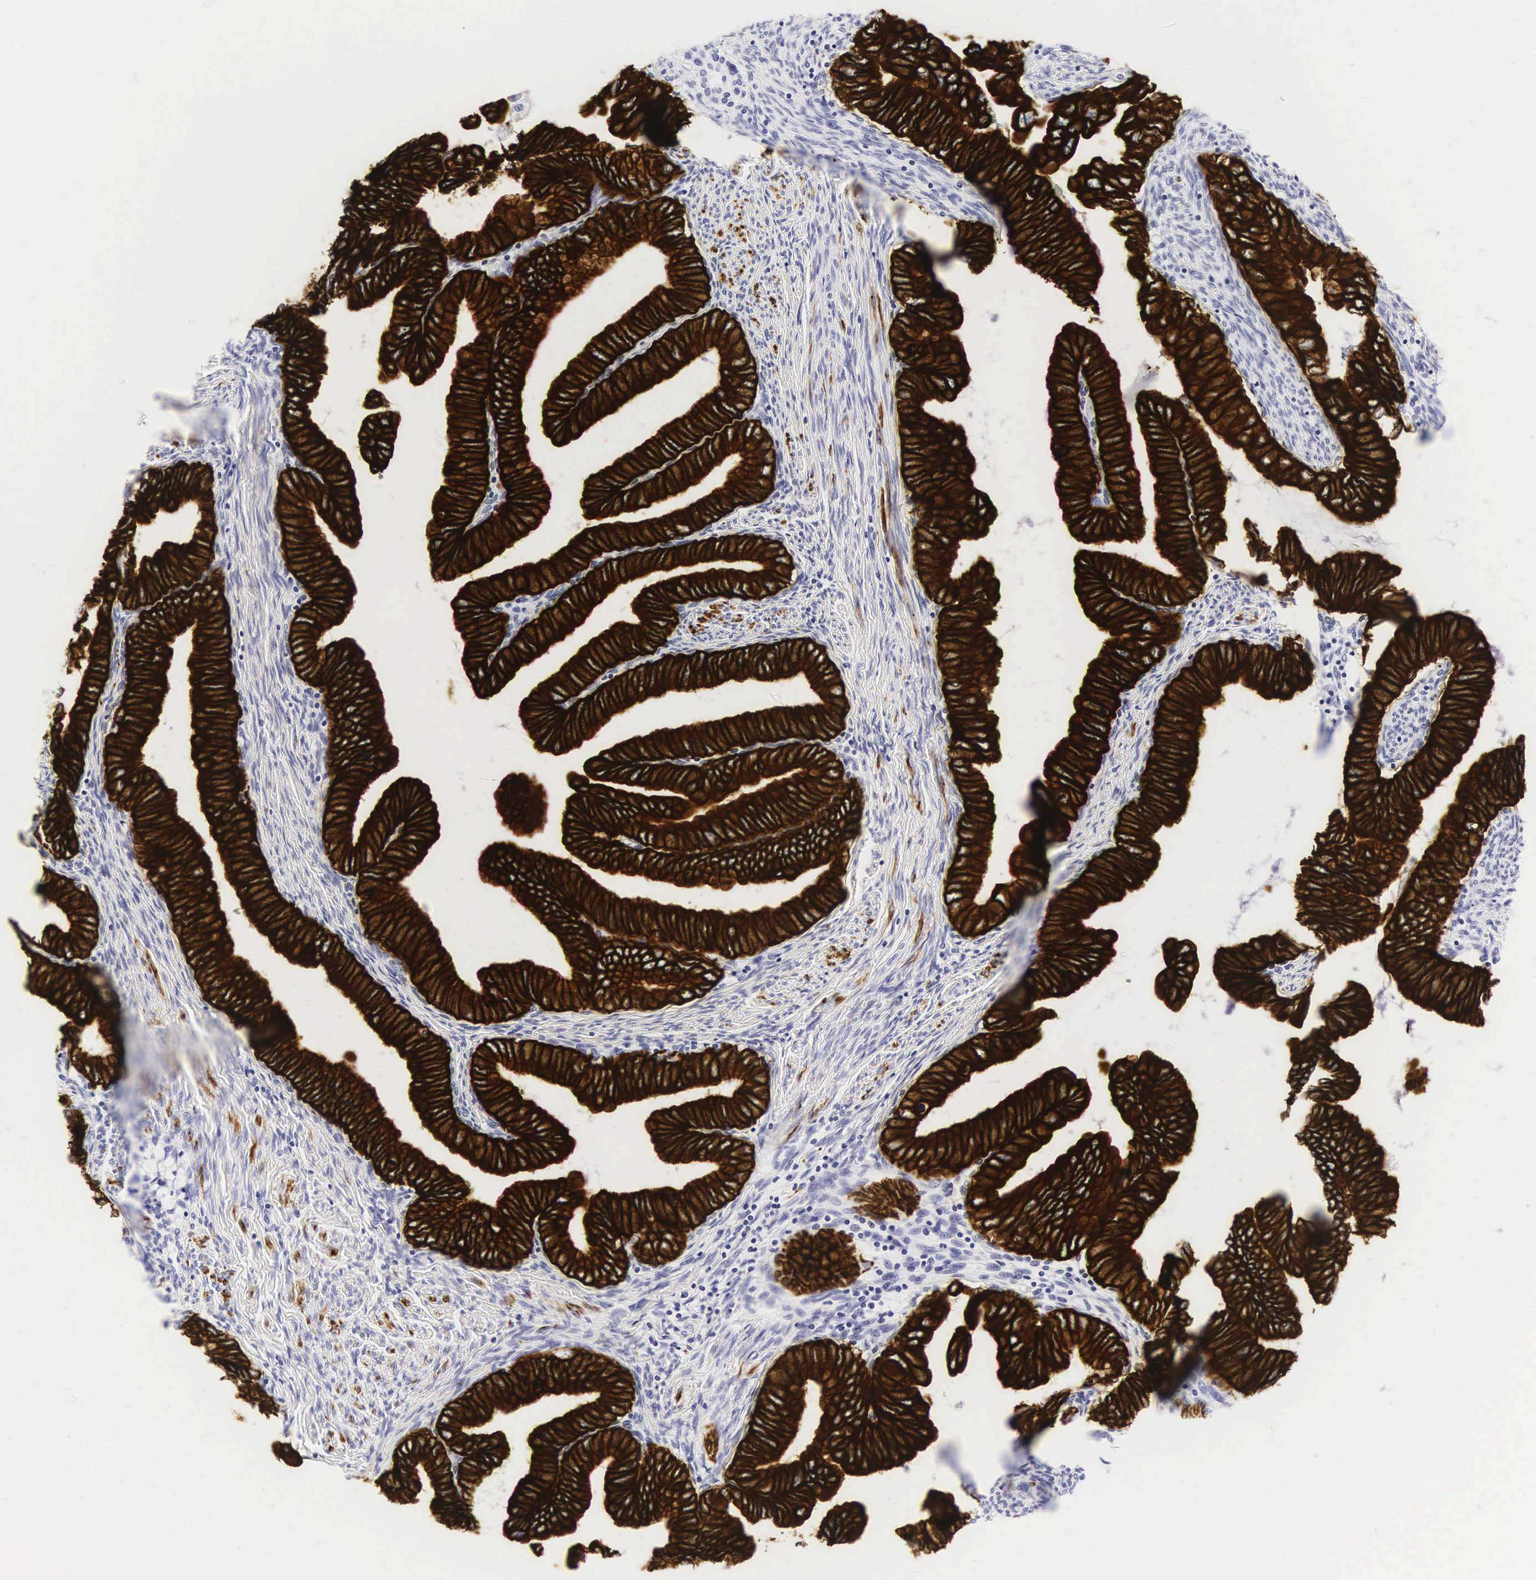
{"staining": {"intensity": "strong", "quantity": ">75%", "location": "cytoplasmic/membranous"}, "tissue": "cervical cancer", "cell_type": "Tumor cells", "image_type": "cancer", "snomed": [{"axis": "morphology", "description": "Adenocarcinoma, NOS"}, {"axis": "topography", "description": "Cervix"}], "caption": "This is a photomicrograph of immunohistochemistry (IHC) staining of cervical cancer (adenocarcinoma), which shows strong expression in the cytoplasmic/membranous of tumor cells.", "gene": "KRT18", "patient": {"sex": "female", "age": 49}}